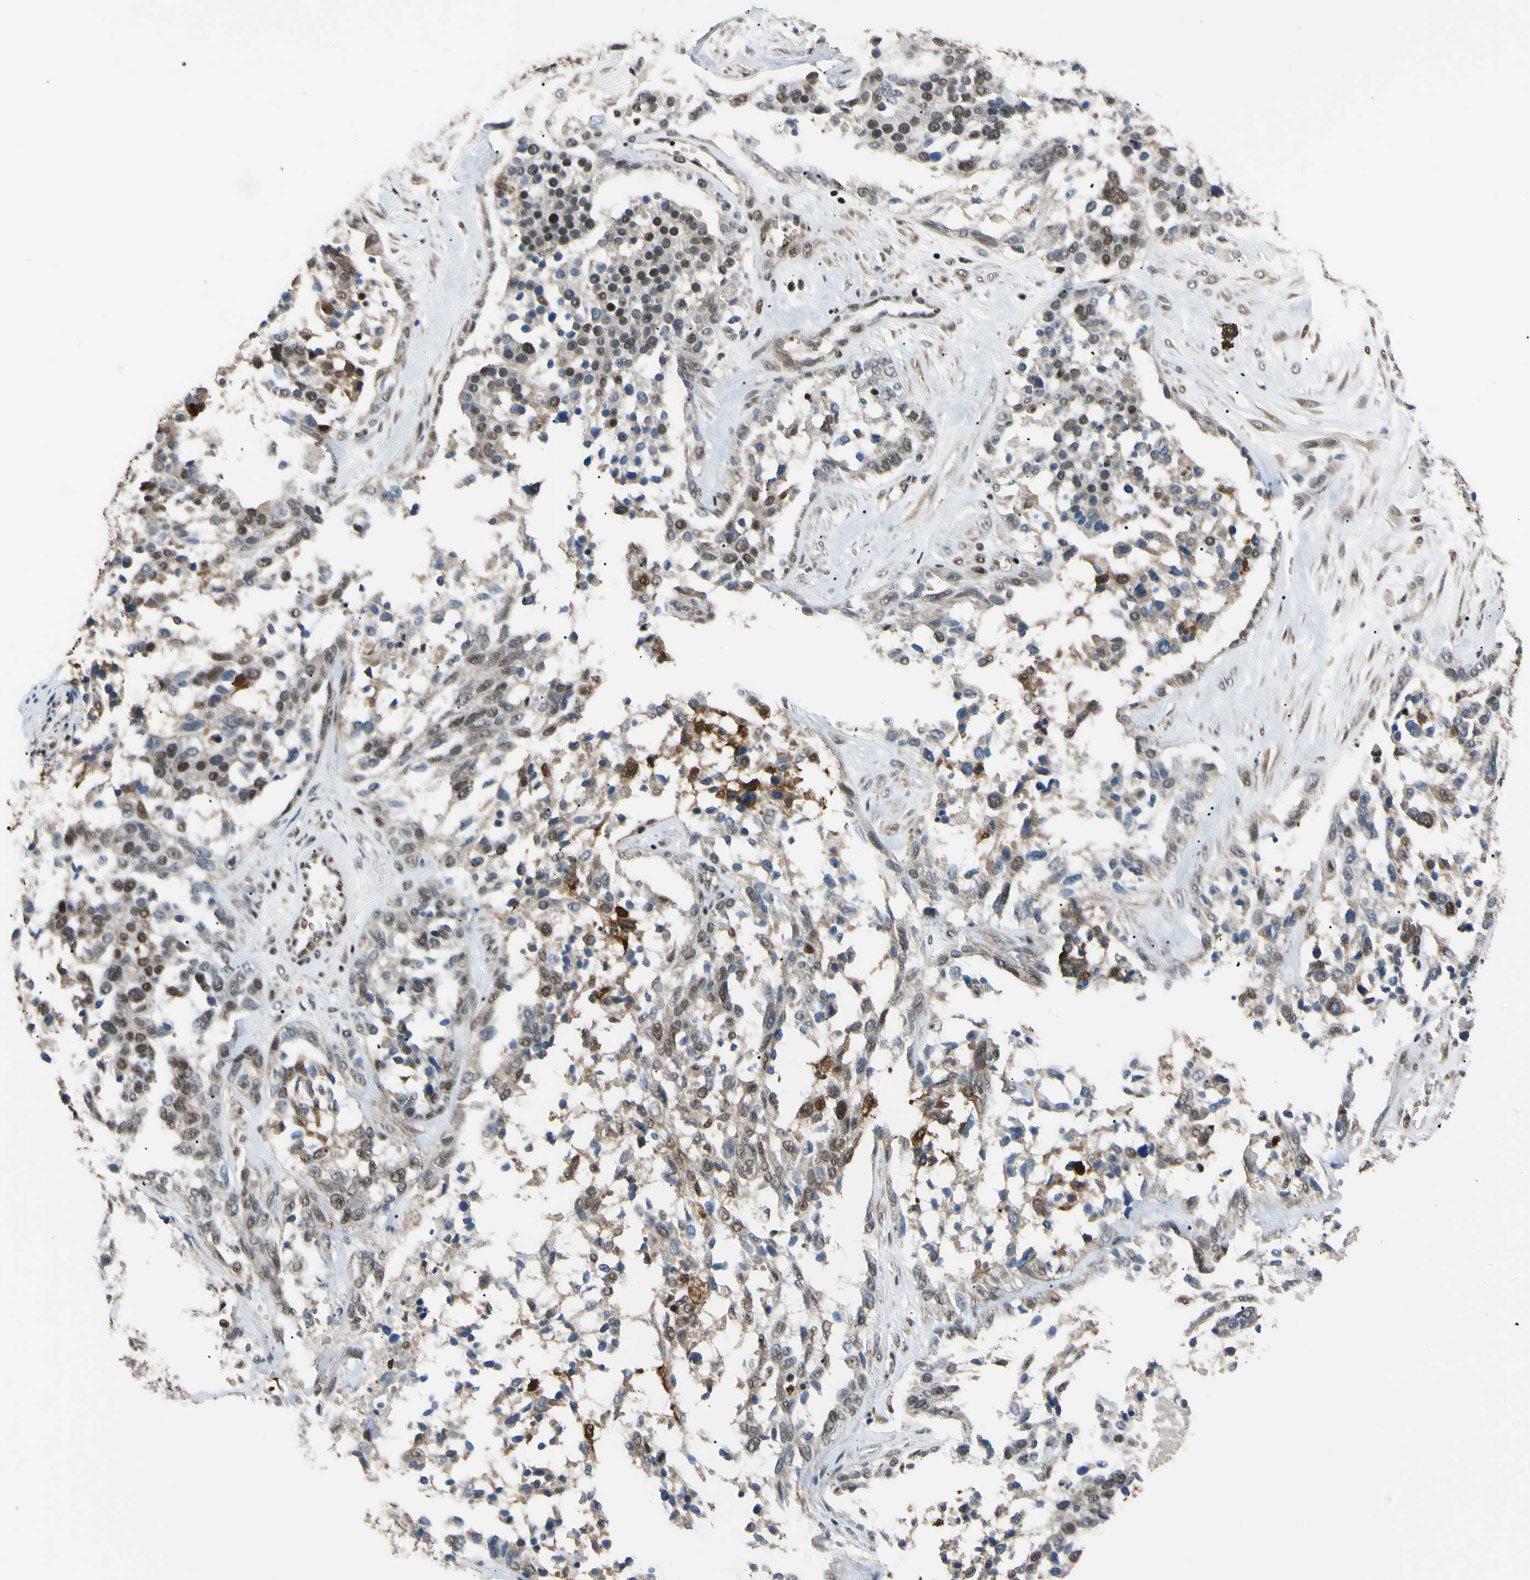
{"staining": {"intensity": "moderate", "quantity": "25%-75%", "location": "nuclear"}, "tissue": "ovarian cancer", "cell_type": "Tumor cells", "image_type": "cancer", "snomed": [{"axis": "morphology", "description": "Cystadenocarcinoma, serous, NOS"}, {"axis": "topography", "description": "Ovary"}], "caption": "Serous cystadenocarcinoma (ovarian) stained with DAB (3,3'-diaminobenzidine) immunohistochemistry (IHC) displays medium levels of moderate nuclear staining in approximately 25%-75% of tumor cells.", "gene": "THAP12", "patient": {"sex": "female", "age": 44}}